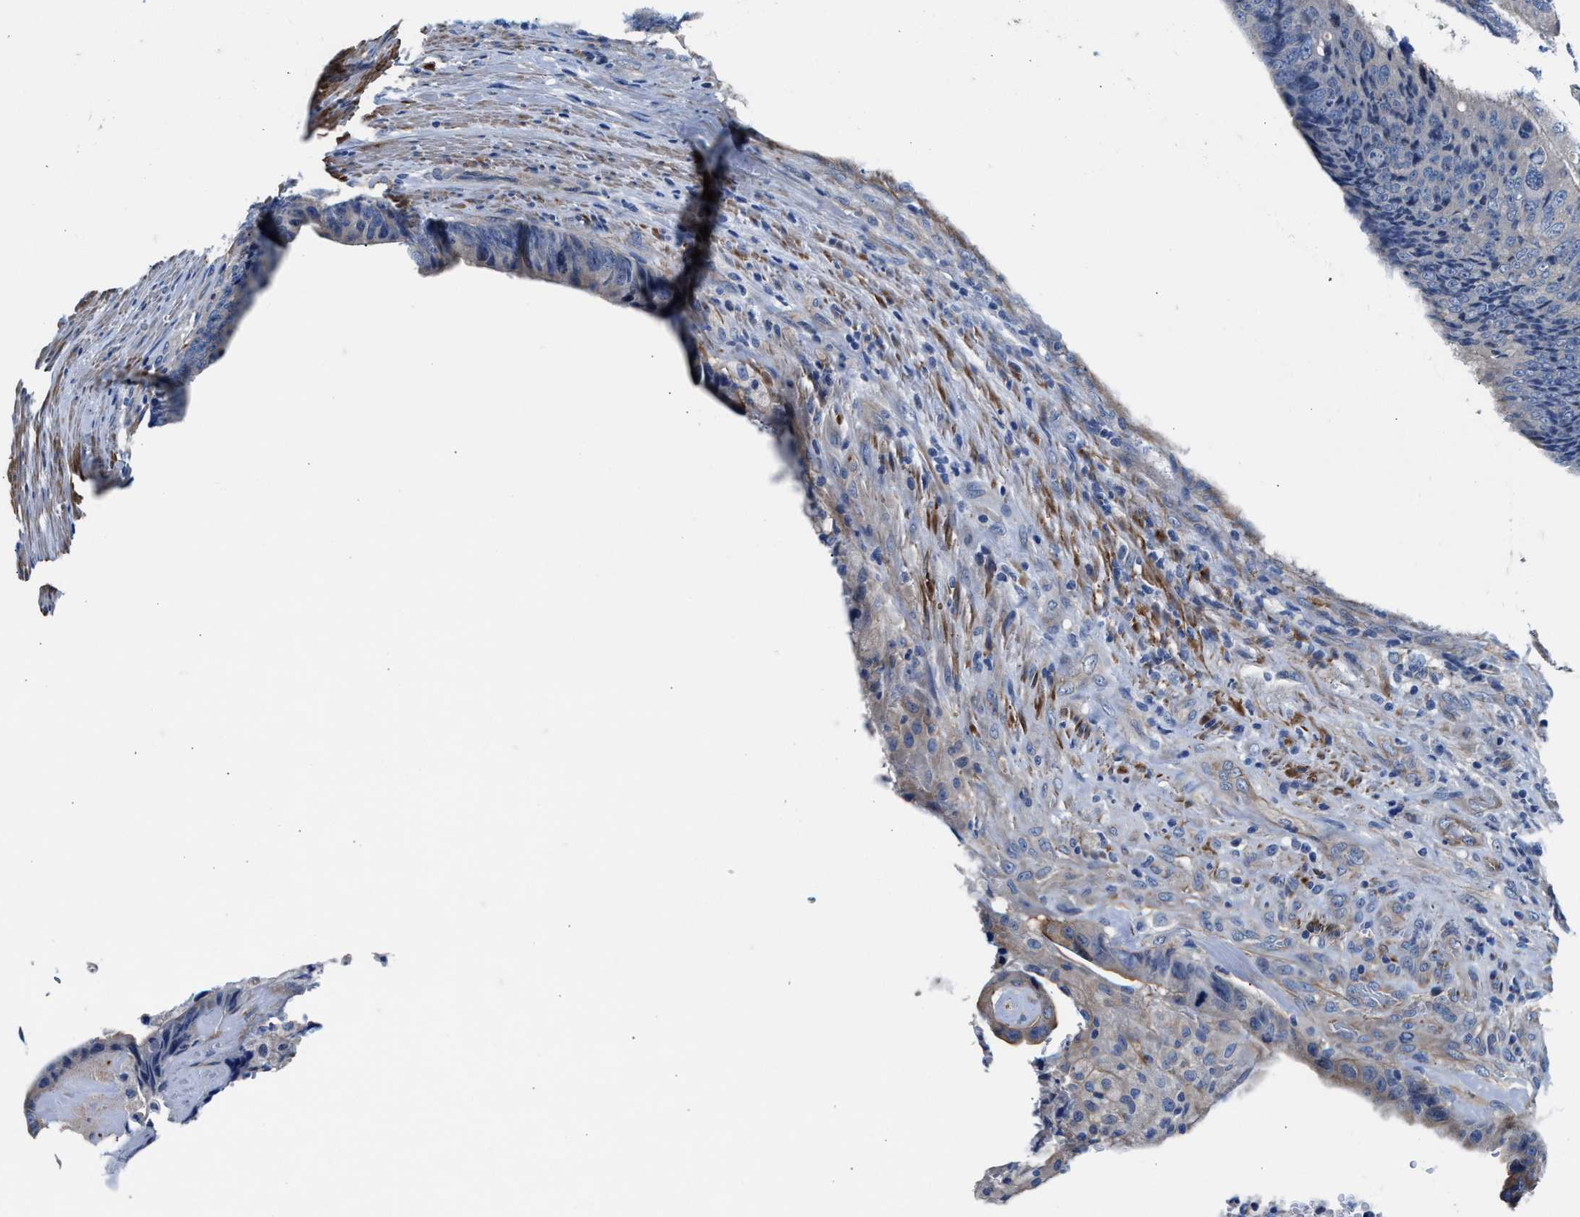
{"staining": {"intensity": "negative", "quantity": "none", "location": "none"}, "tissue": "colorectal cancer", "cell_type": "Tumor cells", "image_type": "cancer", "snomed": [{"axis": "morphology", "description": "Adenocarcinoma, NOS"}, {"axis": "topography", "description": "Colon"}], "caption": "Image shows no protein staining in tumor cells of adenocarcinoma (colorectal) tissue.", "gene": "PARG", "patient": {"sex": "male", "age": 56}}